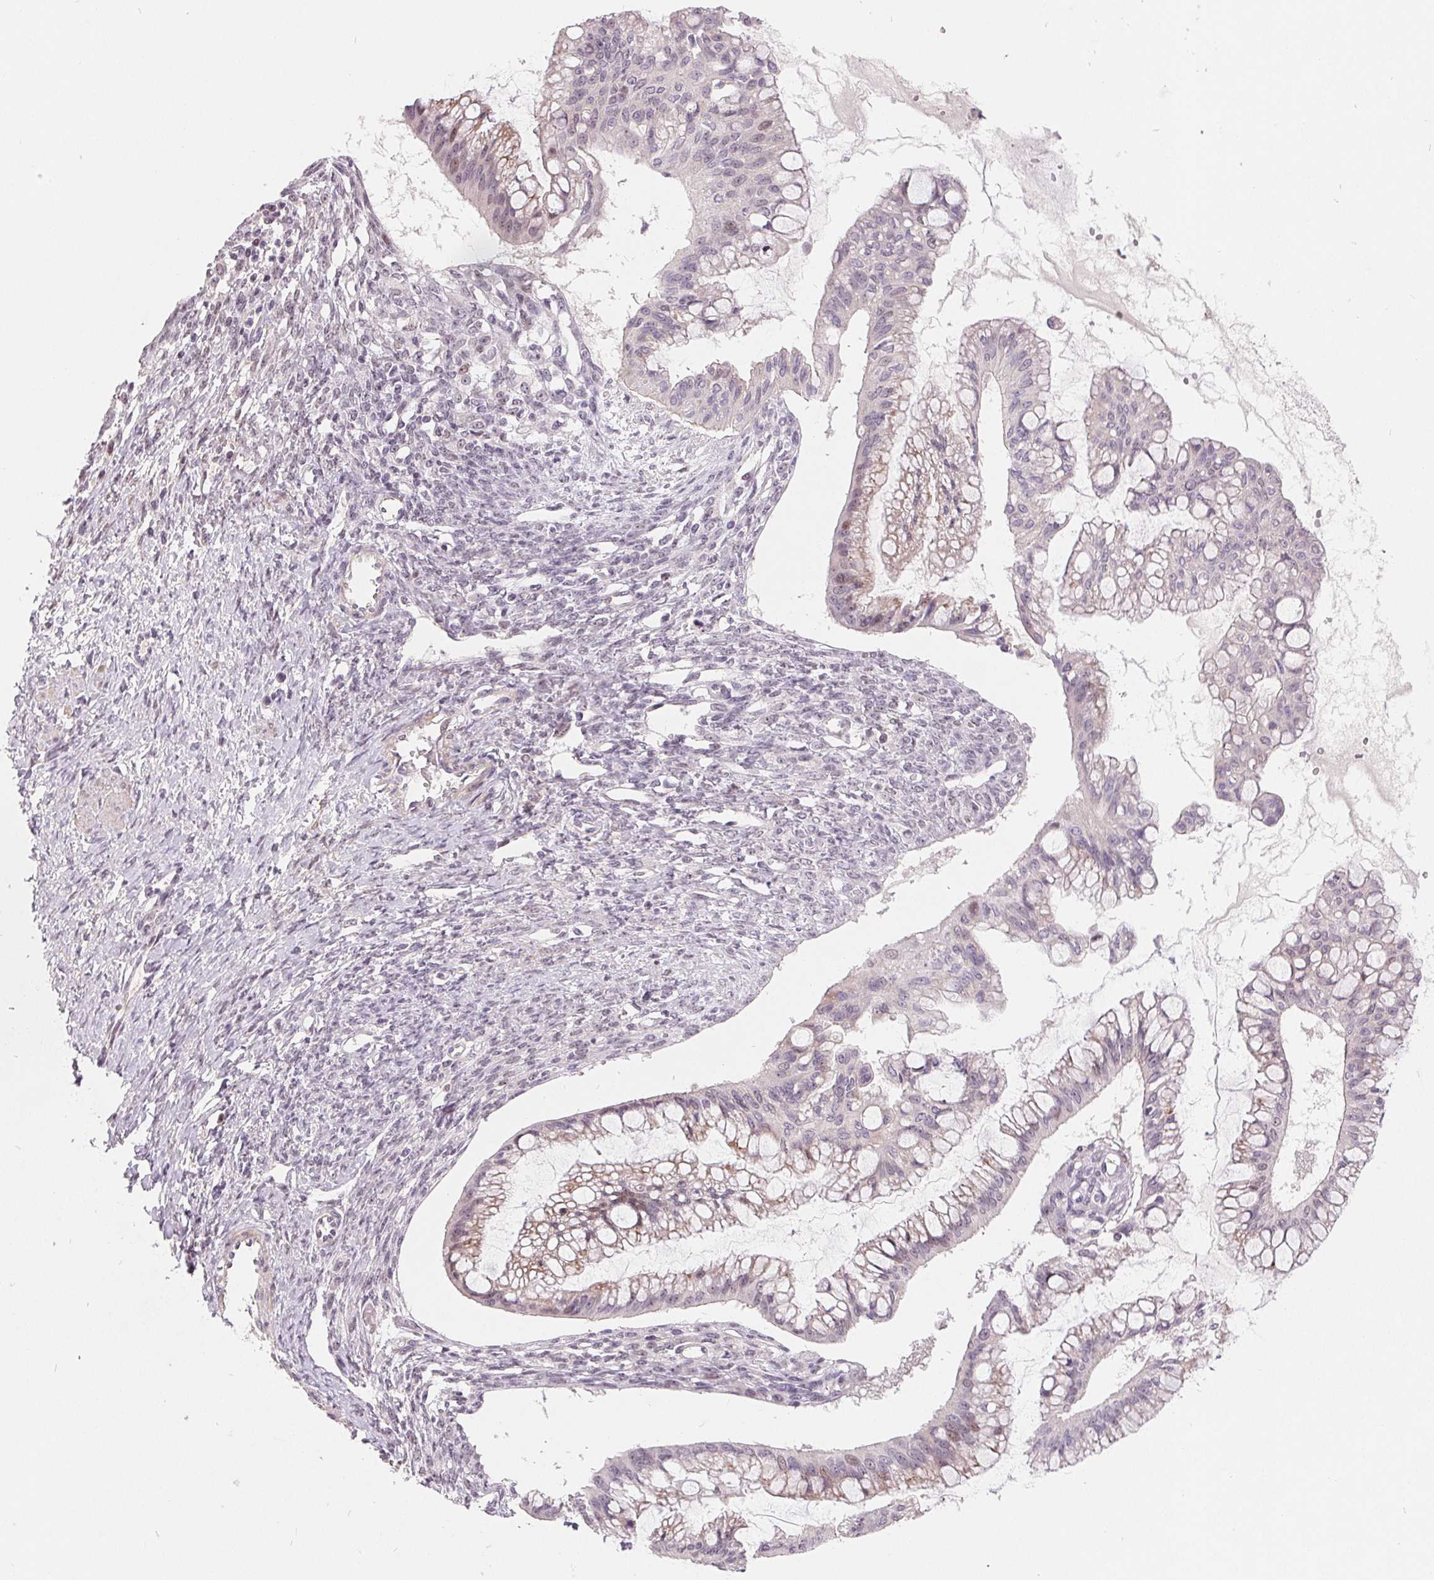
{"staining": {"intensity": "negative", "quantity": "none", "location": "none"}, "tissue": "ovarian cancer", "cell_type": "Tumor cells", "image_type": "cancer", "snomed": [{"axis": "morphology", "description": "Cystadenocarcinoma, mucinous, NOS"}, {"axis": "topography", "description": "Ovary"}], "caption": "High magnification brightfield microscopy of mucinous cystadenocarcinoma (ovarian) stained with DAB (3,3'-diaminobenzidine) (brown) and counterstained with hematoxylin (blue): tumor cells show no significant expression.", "gene": "NRG2", "patient": {"sex": "female", "age": 73}}